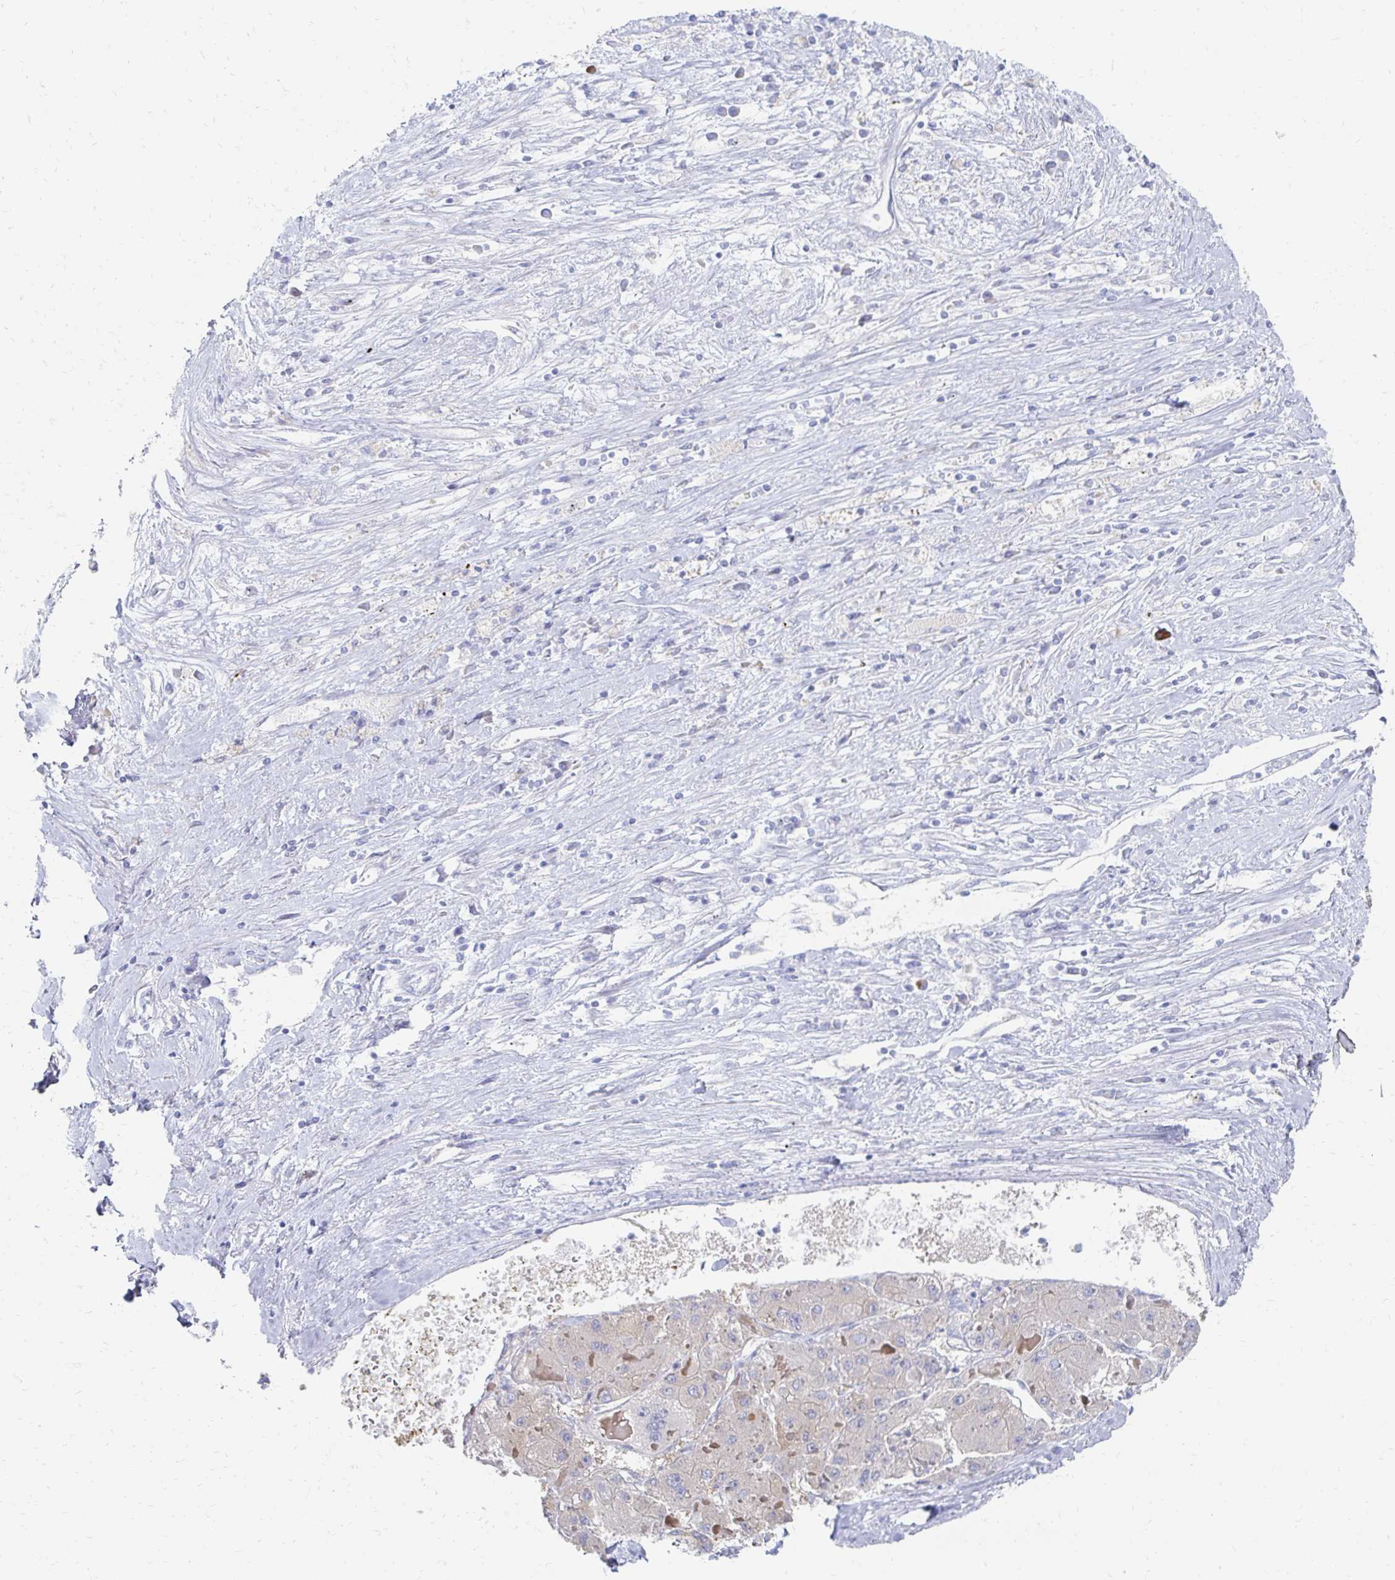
{"staining": {"intensity": "weak", "quantity": "25%-75%", "location": "cytoplasmic/membranous"}, "tissue": "liver cancer", "cell_type": "Tumor cells", "image_type": "cancer", "snomed": [{"axis": "morphology", "description": "Carcinoma, Hepatocellular, NOS"}, {"axis": "topography", "description": "Liver"}], "caption": "DAB (3,3'-diaminobenzidine) immunohistochemical staining of liver cancer (hepatocellular carcinoma) demonstrates weak cytoplasmic/membranous protein expression in approximately 25%-75% of tumor cells. Nuclei are stained in blue.", "gene": "CST6", "patient": {"sex": "female", "age": 73}}